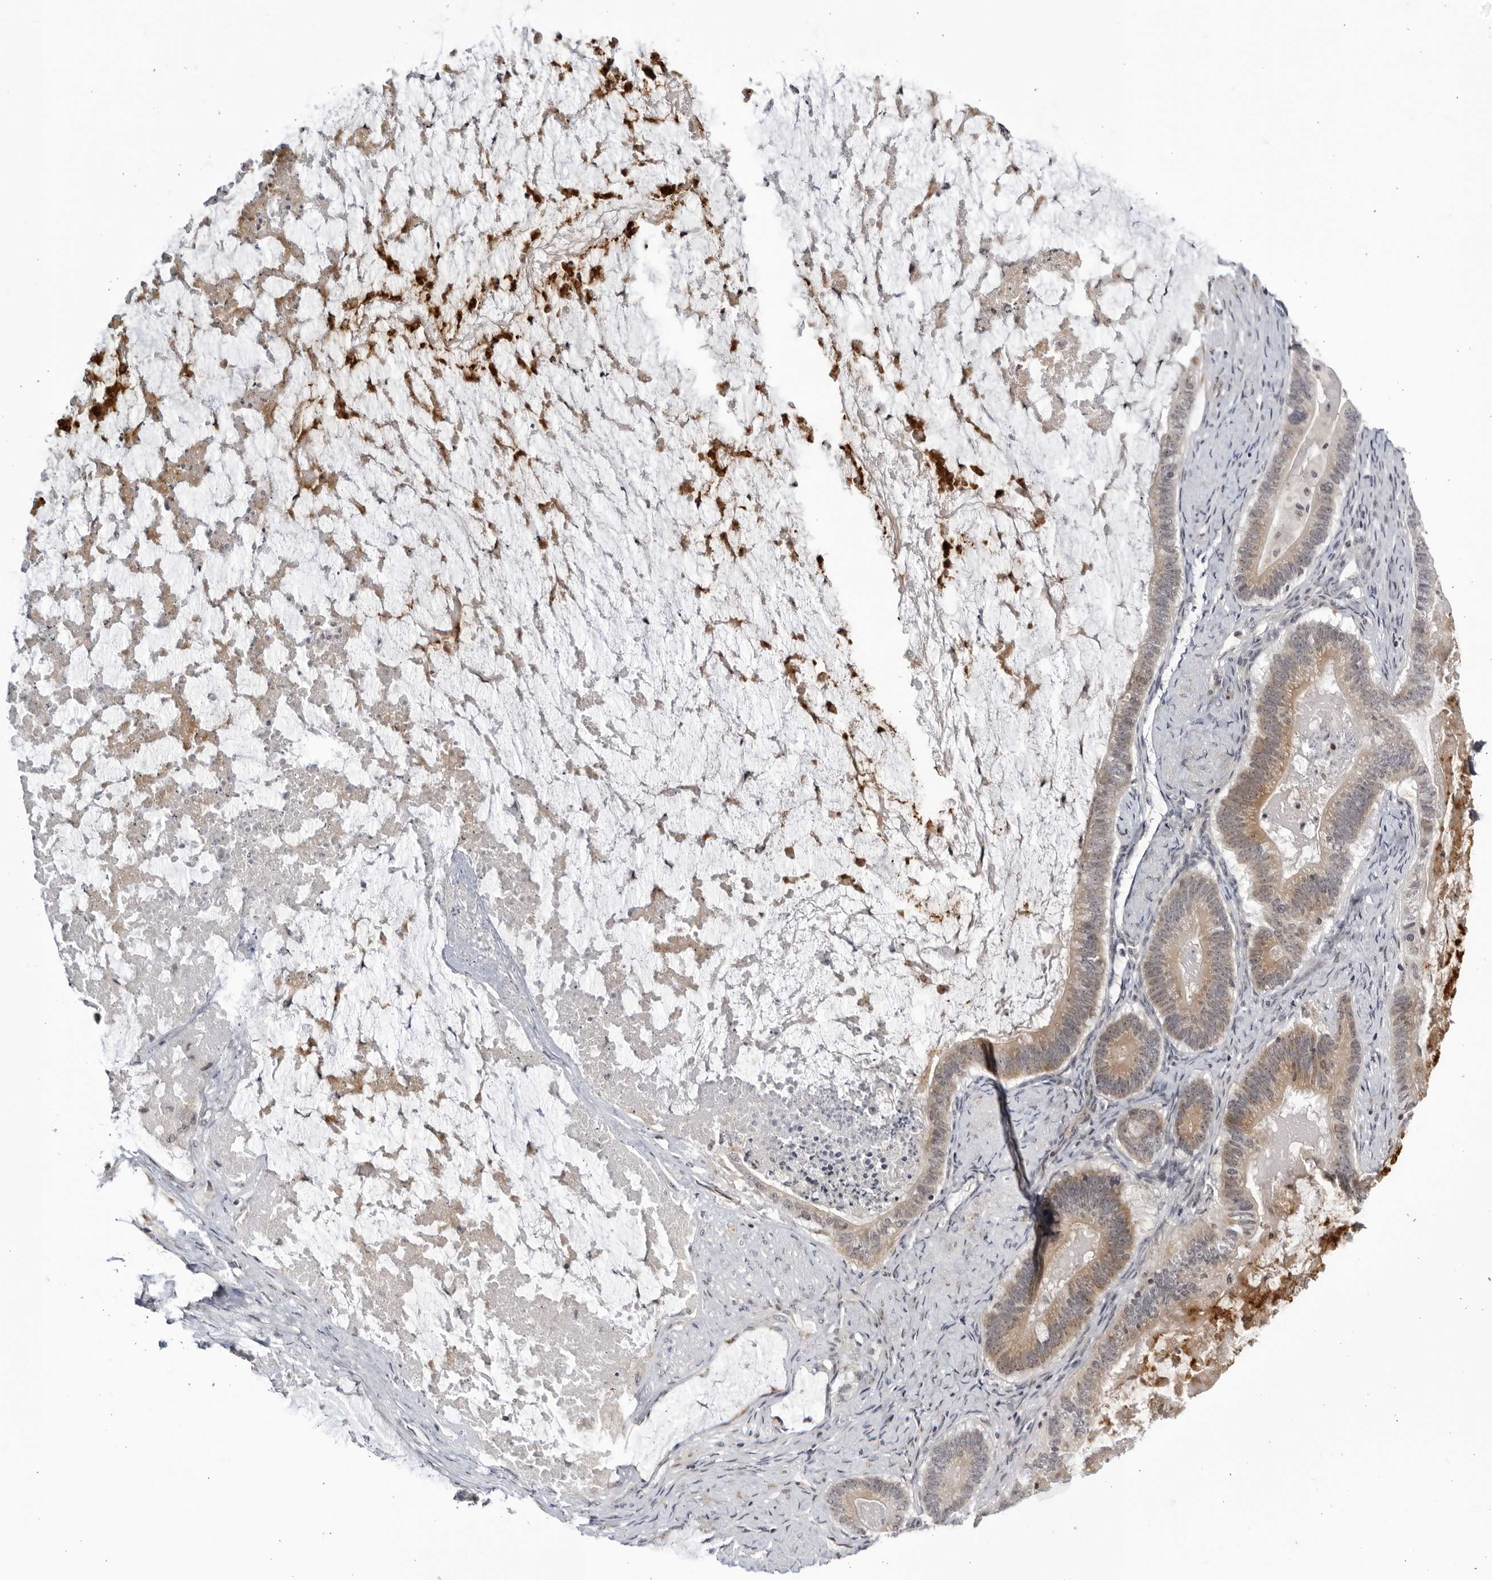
{"staining": {"intensity": "moderate", "quantity": ">75%", "location": "cytoplasmic/membranous"}, "tissue": "ovarian cancer", "cell_type": "Tumor cells", "image_type": "cancer", "snomed": [{"axis": "morphology", "description": "Cystadenocarcinoma, mucinous, NOS"}, {"axis": "topography", "description": "Ovary"}], "caption": "Tumor cells display moderate cytoplasmic/membranous positivity in about >75% of cells in ovarian cancer (mucinous cystadenocarcinoma).", "gene": "CNBD1", "patient": {"sex": "female", "age": 61}}